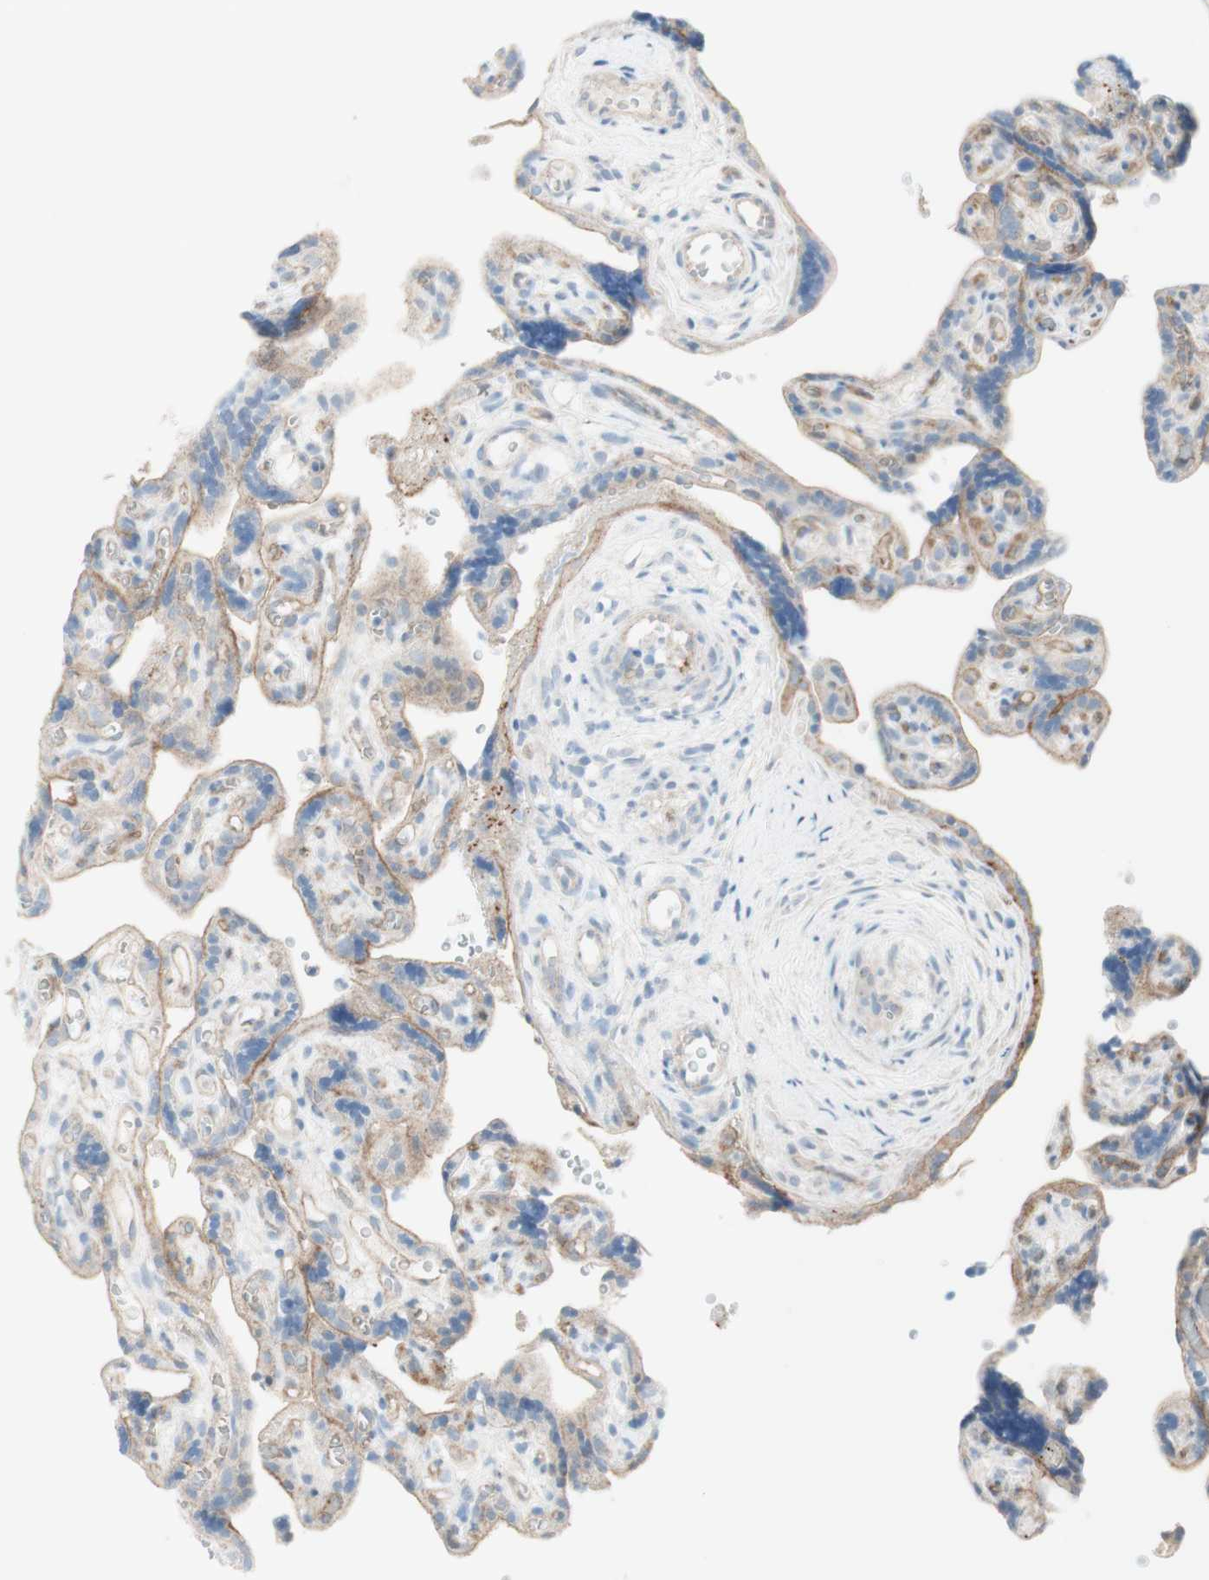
{"staining": {"intensity": "weak", "quantity": "25%-75%", "location": "cytoplasmic/membranous"}, "tissue": "placenta", "cell_type": "Trophoblastic cells", "image_type": "normal", "snomed": [{"axis": "morphology", "description": "Normal tissue, NOS"}, {"axis": "topography", "description": "Placenta"}], "caption": "Protein positivity by immunohistochemistry displays weak cytoplasmic/membranous positivity in approximately 25%-75% of trophoblastic cells in benign placenta.", "gene": "MYO6", "patient": {"sex": "female", "age": 30}}